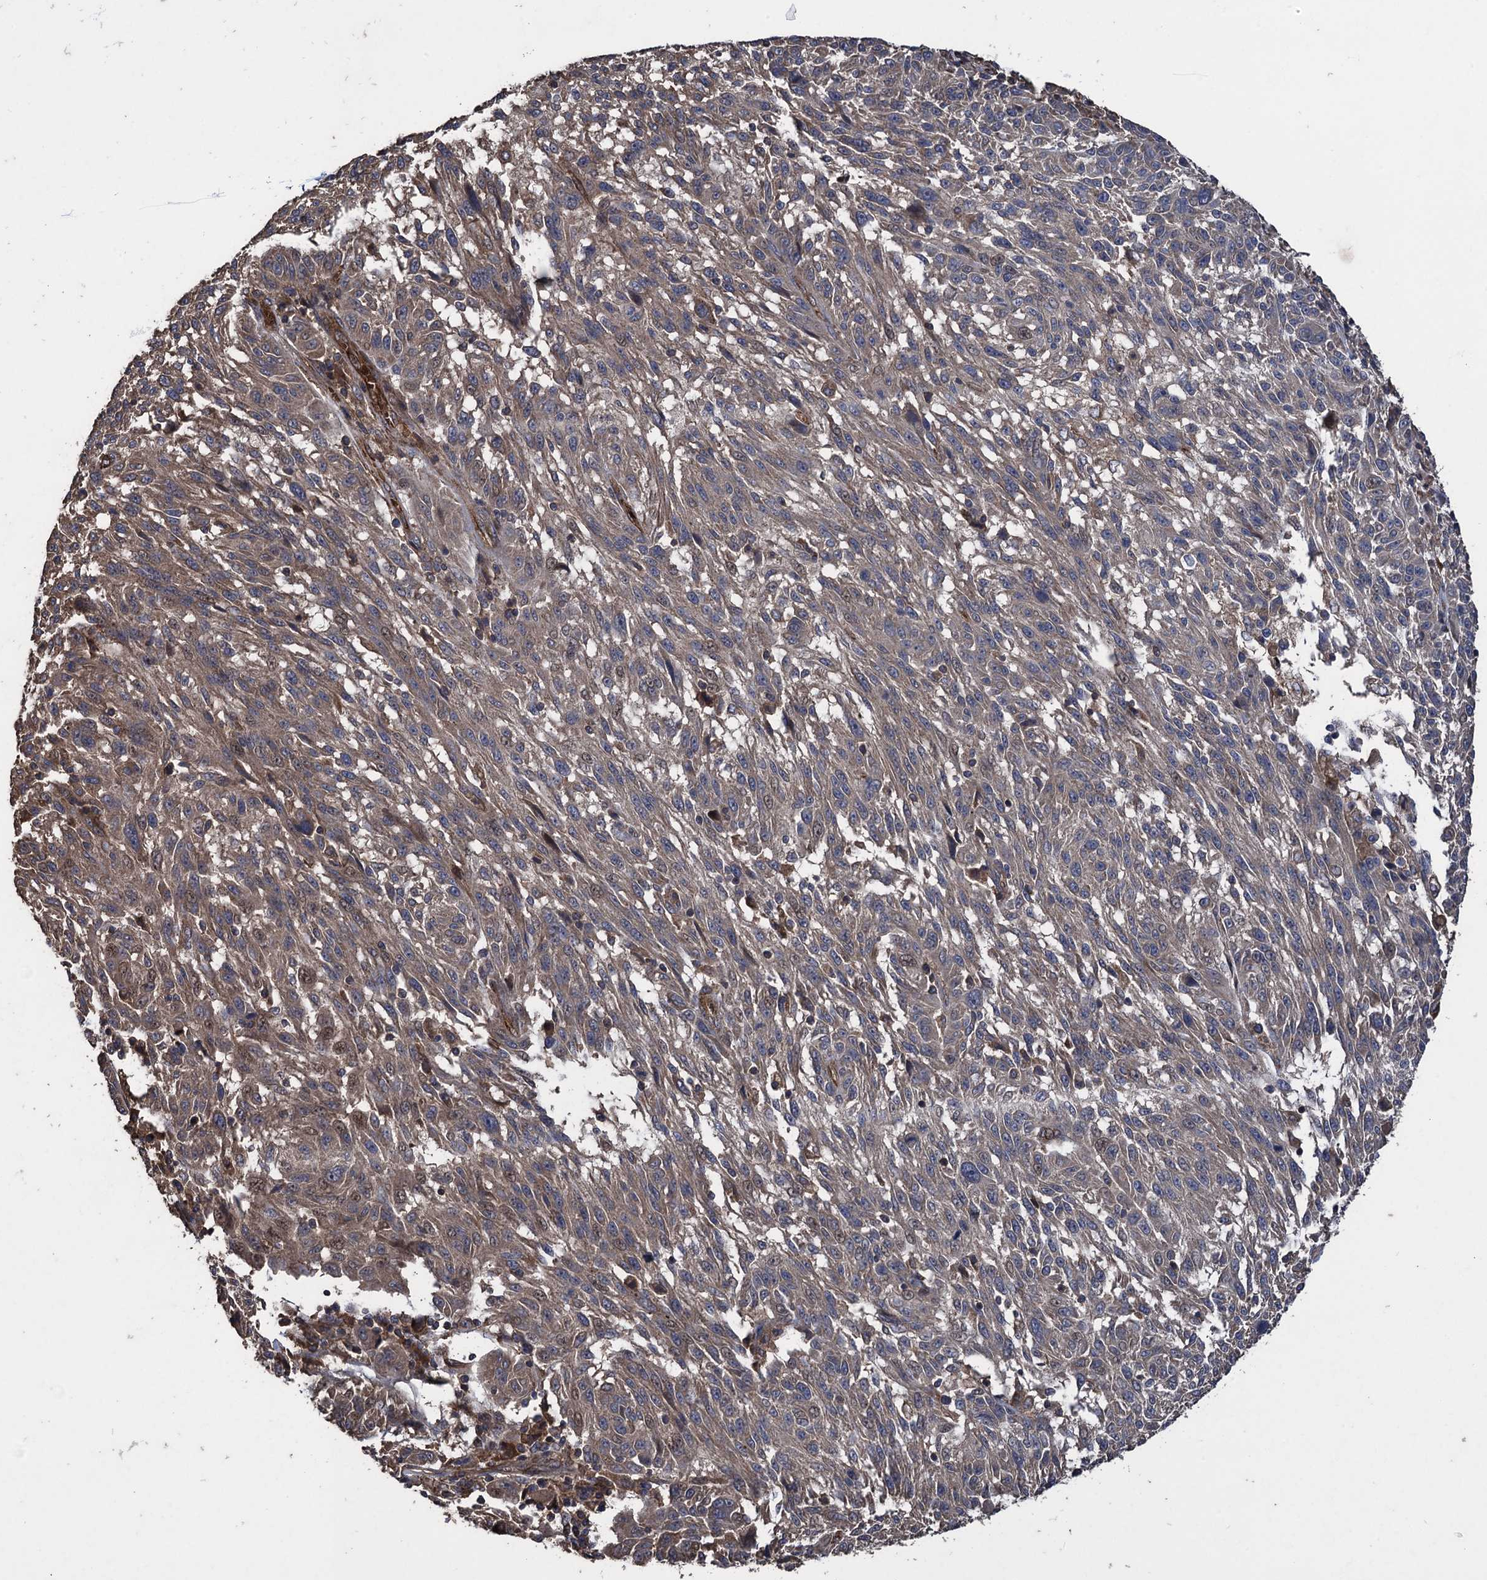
{"staining": {"intensity": "weak", "quantity": "<25%", "location": "cytoplasmic/membranous"}, "tissue": "melanoma", "cell_type": "Tumor cells", "image_type": "cancer", "snomed": [{"axis": "morphology", "description": "Malignant melanoma, NOS"}, {"axis": "topography", "description": "Skin"}], "caption": "Malignant melanoma was stained to show a protein in brown. There is no significant staining in tumor cells.", "gene": "TXNDC11", "patient": {"sex": "male", "age": 53}}